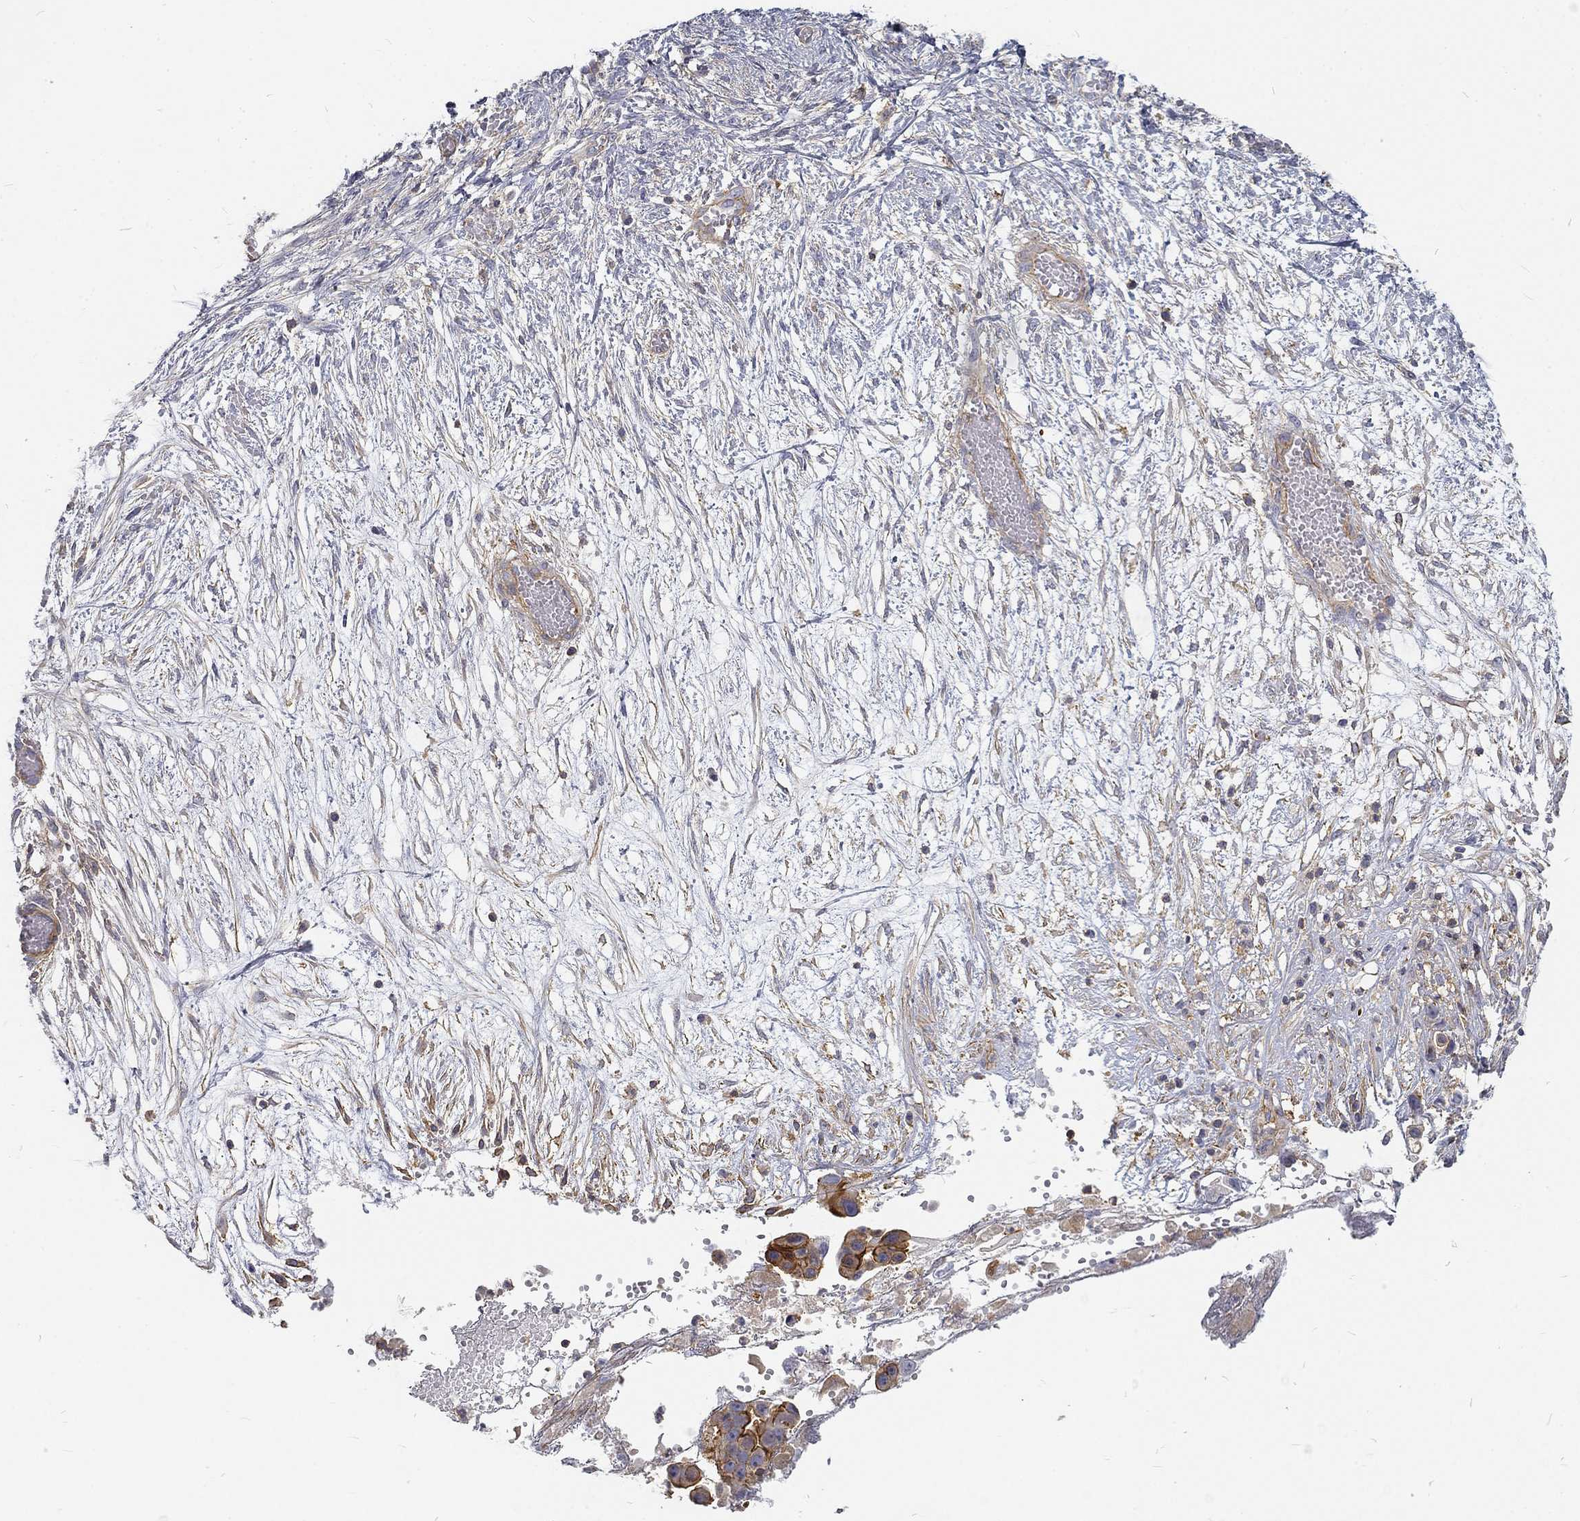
{"staining": {"intensity": "strong", "quantity": "<25%", "location": "cytoplasmic/membranous"}, "tissue": "ovarian cancer", "cell_type": "Tumor cells", "image_type": "cancer", "snomed": [{"axis": "morphology", "description": "Cystadenocarcinoma, serous, NOS"}, {"axis": "topography", "description": "Ovary"}], "caption": "Immunohistochemistry (DAB) staining of human ovarian cancer (serous cystadenocarcinoma) exhibits strong cytoplasmic/membranous protein expression in approximately <25% of tumor cells. (Stains: DAB (3,3'-diaminobenzidine) in brown, nuclei in blue, Microscopy: brightfield microscopy at high magnification).", "gene": "MTMR11", "patient": {"sex": "female", "age": 56}}